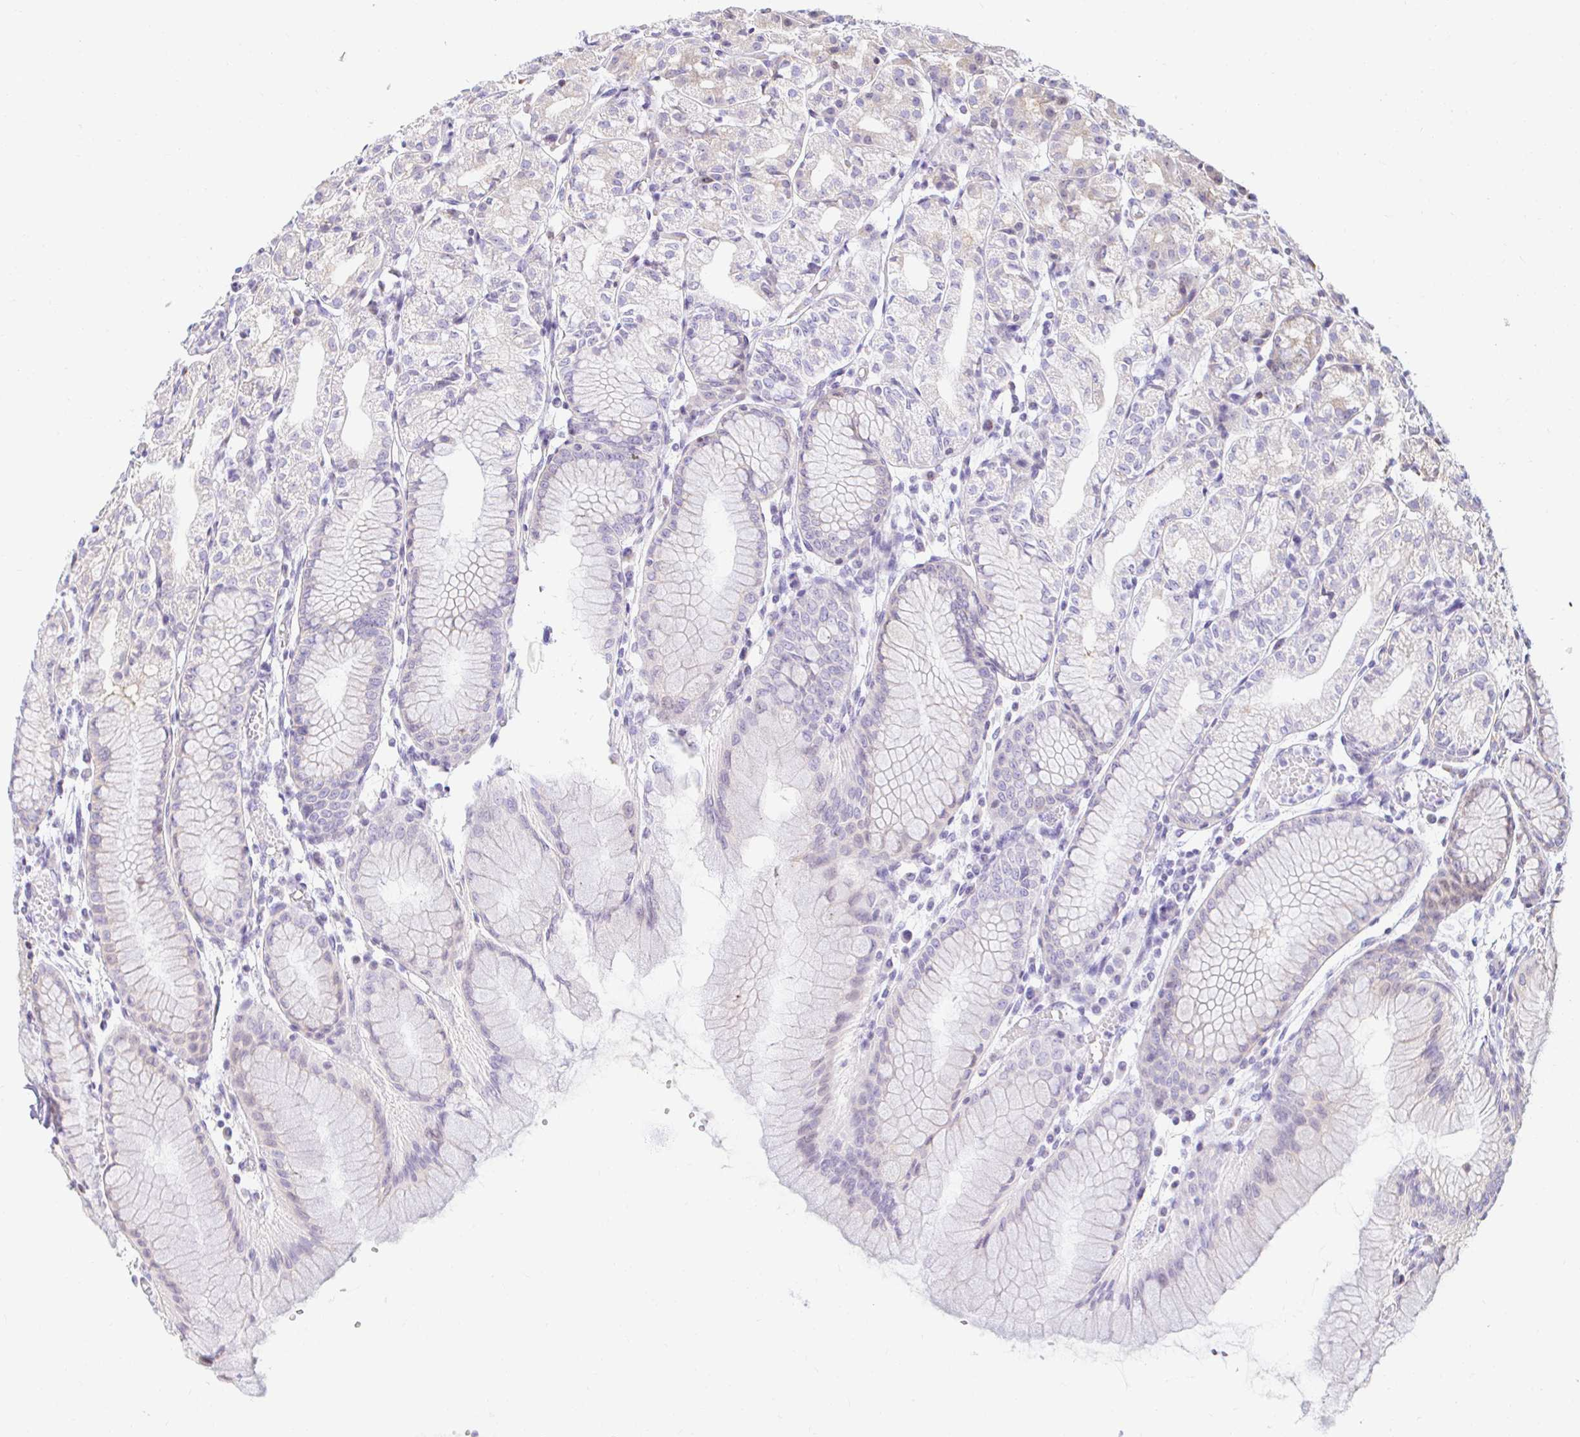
{"staining": {"intensity": "weak", "quantity": "<25%", "location": "cytoplasmic/membranous"}, "tissue": "stomach", "cell_type": "Glandular cells", "image_type": "normal", "snomed": [{"axis": "morphology", "description": "Normal tissue, NOS"}, {"axis": "topography", "description": "Stomach"}], "caption": "Immunohistochemistry (IHC) photomicrograph of unremarkable stomach: stomach stained with DAB shows no significant protein staining in glandular cells.", "gene": "CAPSL", "patient": {"sex": "female", "age": 57}}